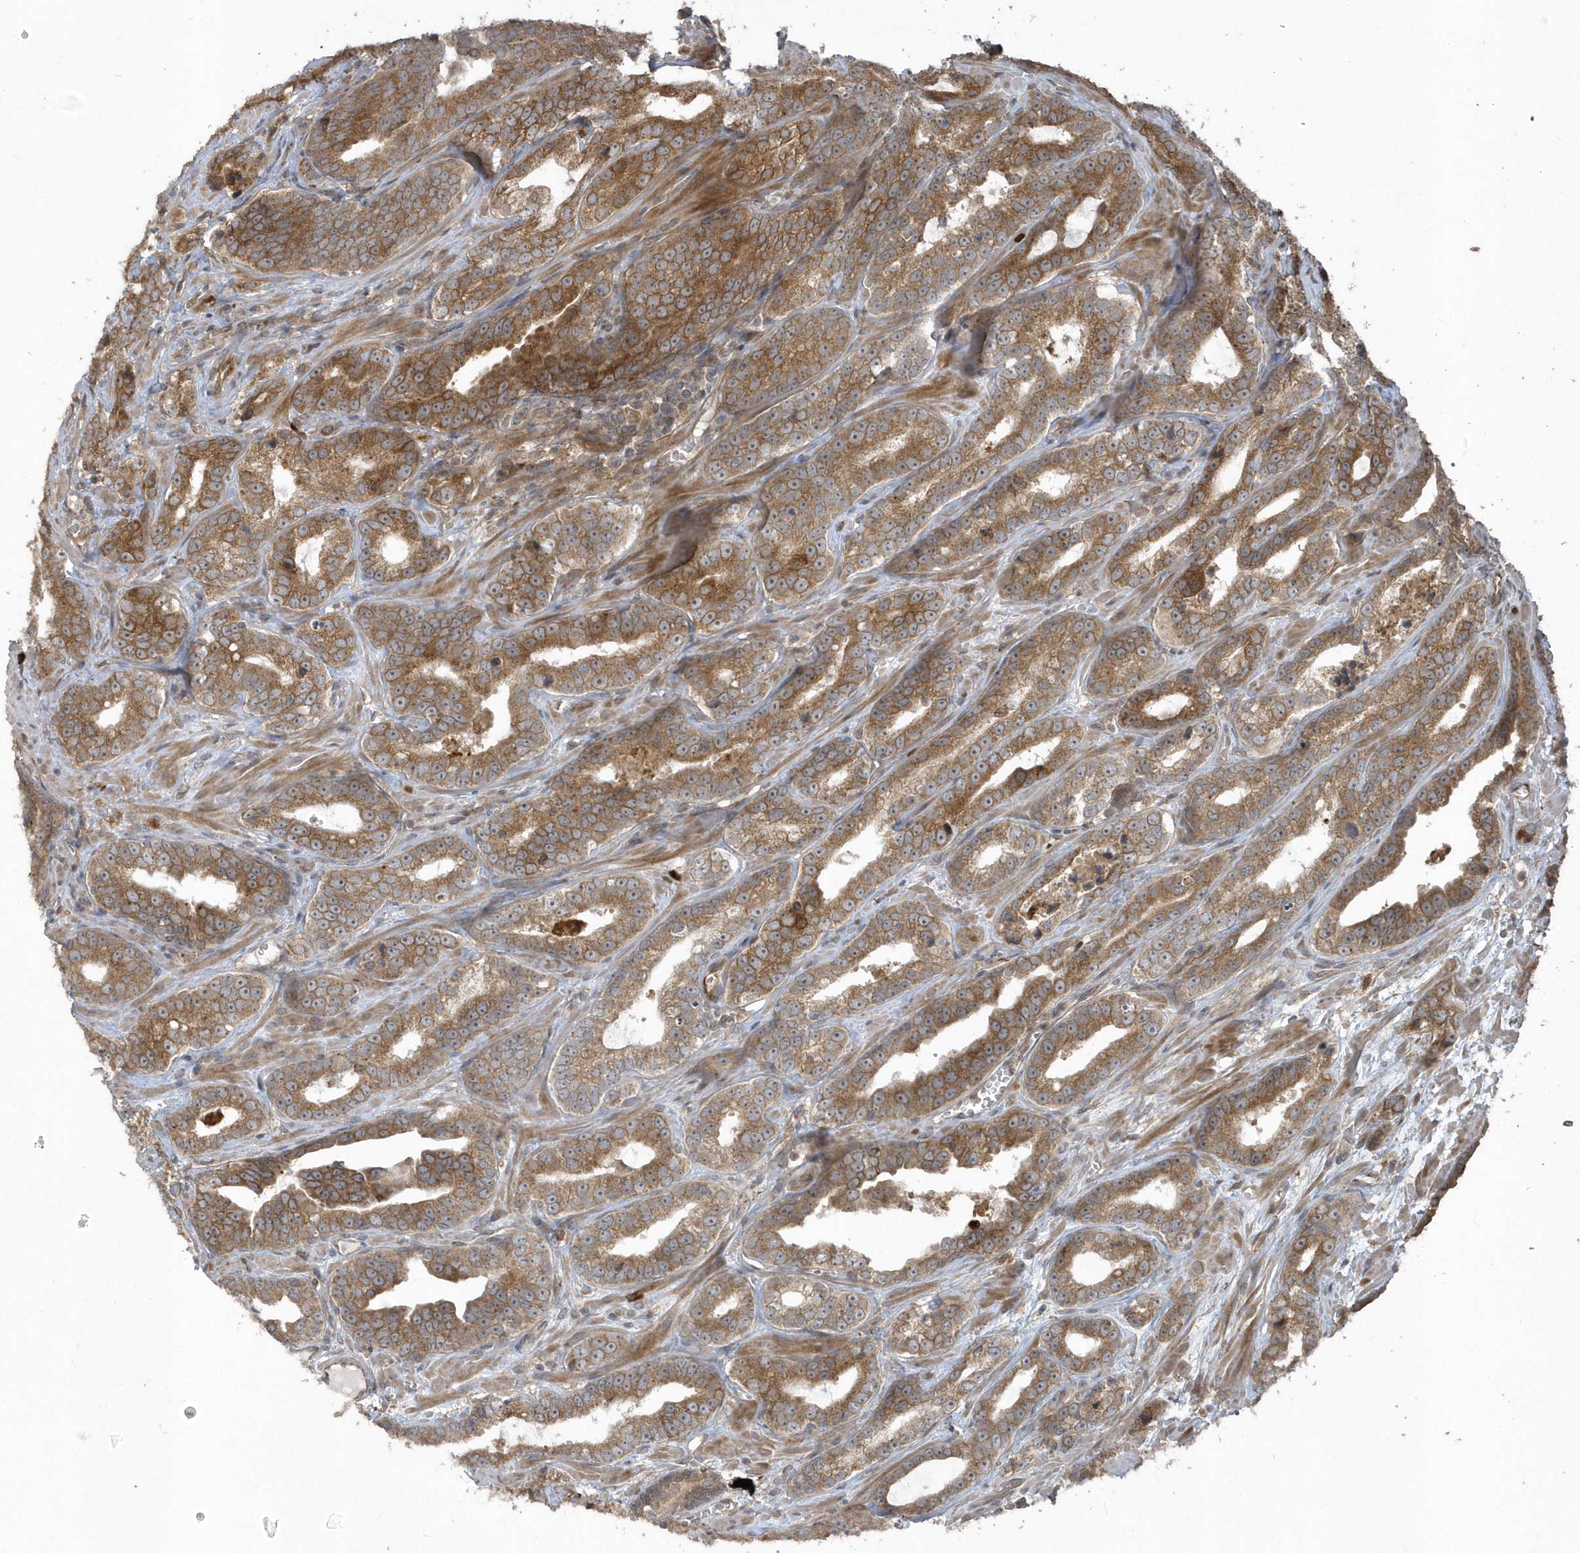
{"staining": {"intensity": "moderate", "quantity": ">75%", "location": "cytoplasmic/membranous"}, "tissue": "prostate cancer", "cell_type": "Tumor cells", "image_type": "cancer", "snomed": [{"axis": "morphology", "description": "Adenocarcinoma, High grade"}, {"axis": "topography", "description": "Prostate"}], "caption": "Moderate cytoplasmic/membranous protein expression is present in approximately >75% of tumor cells in prostate cancer.", "gene": "HERPUD1", "patient": {"sex": "male", "age": 62}}